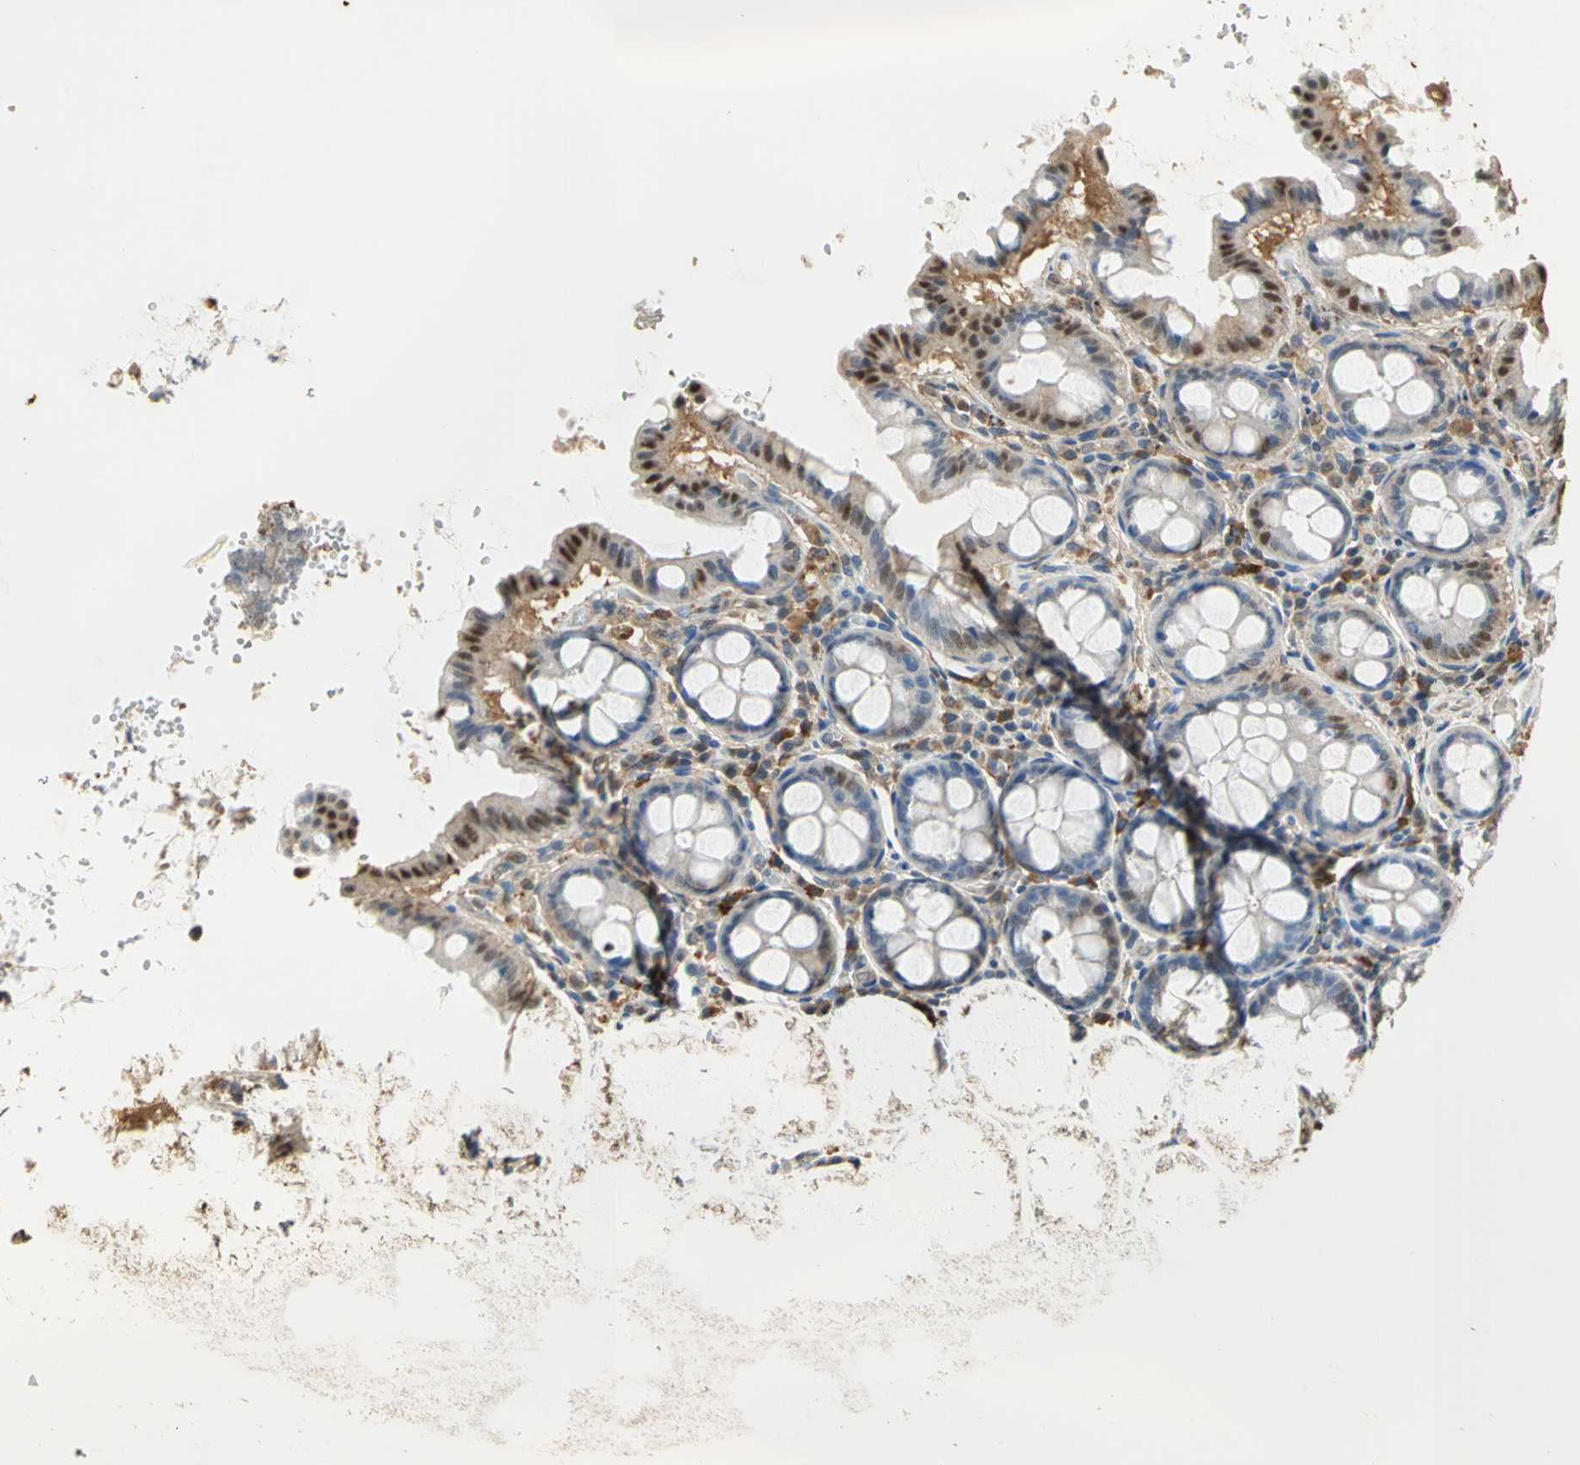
{"staining": {"intensity": "negative", "quantity": "none", "location": "none"}, "tissue": "colon", "cell_type": "Endothelial cells", "image_type": "normal", "snomed": [{"axis": "morphology", "description": "Normal tissue, NOS"}, {"axis": "topography", "description": "Colon"}], "caption": "An immunohistochemistry (IHC) micrograph of benign colon is shown. There is no staining in endothelial cells of colon. (DAB immunohistochemistry, high magnification).", "gene": "GAPDH", "patient": {"sex": "female", "age": 61}}